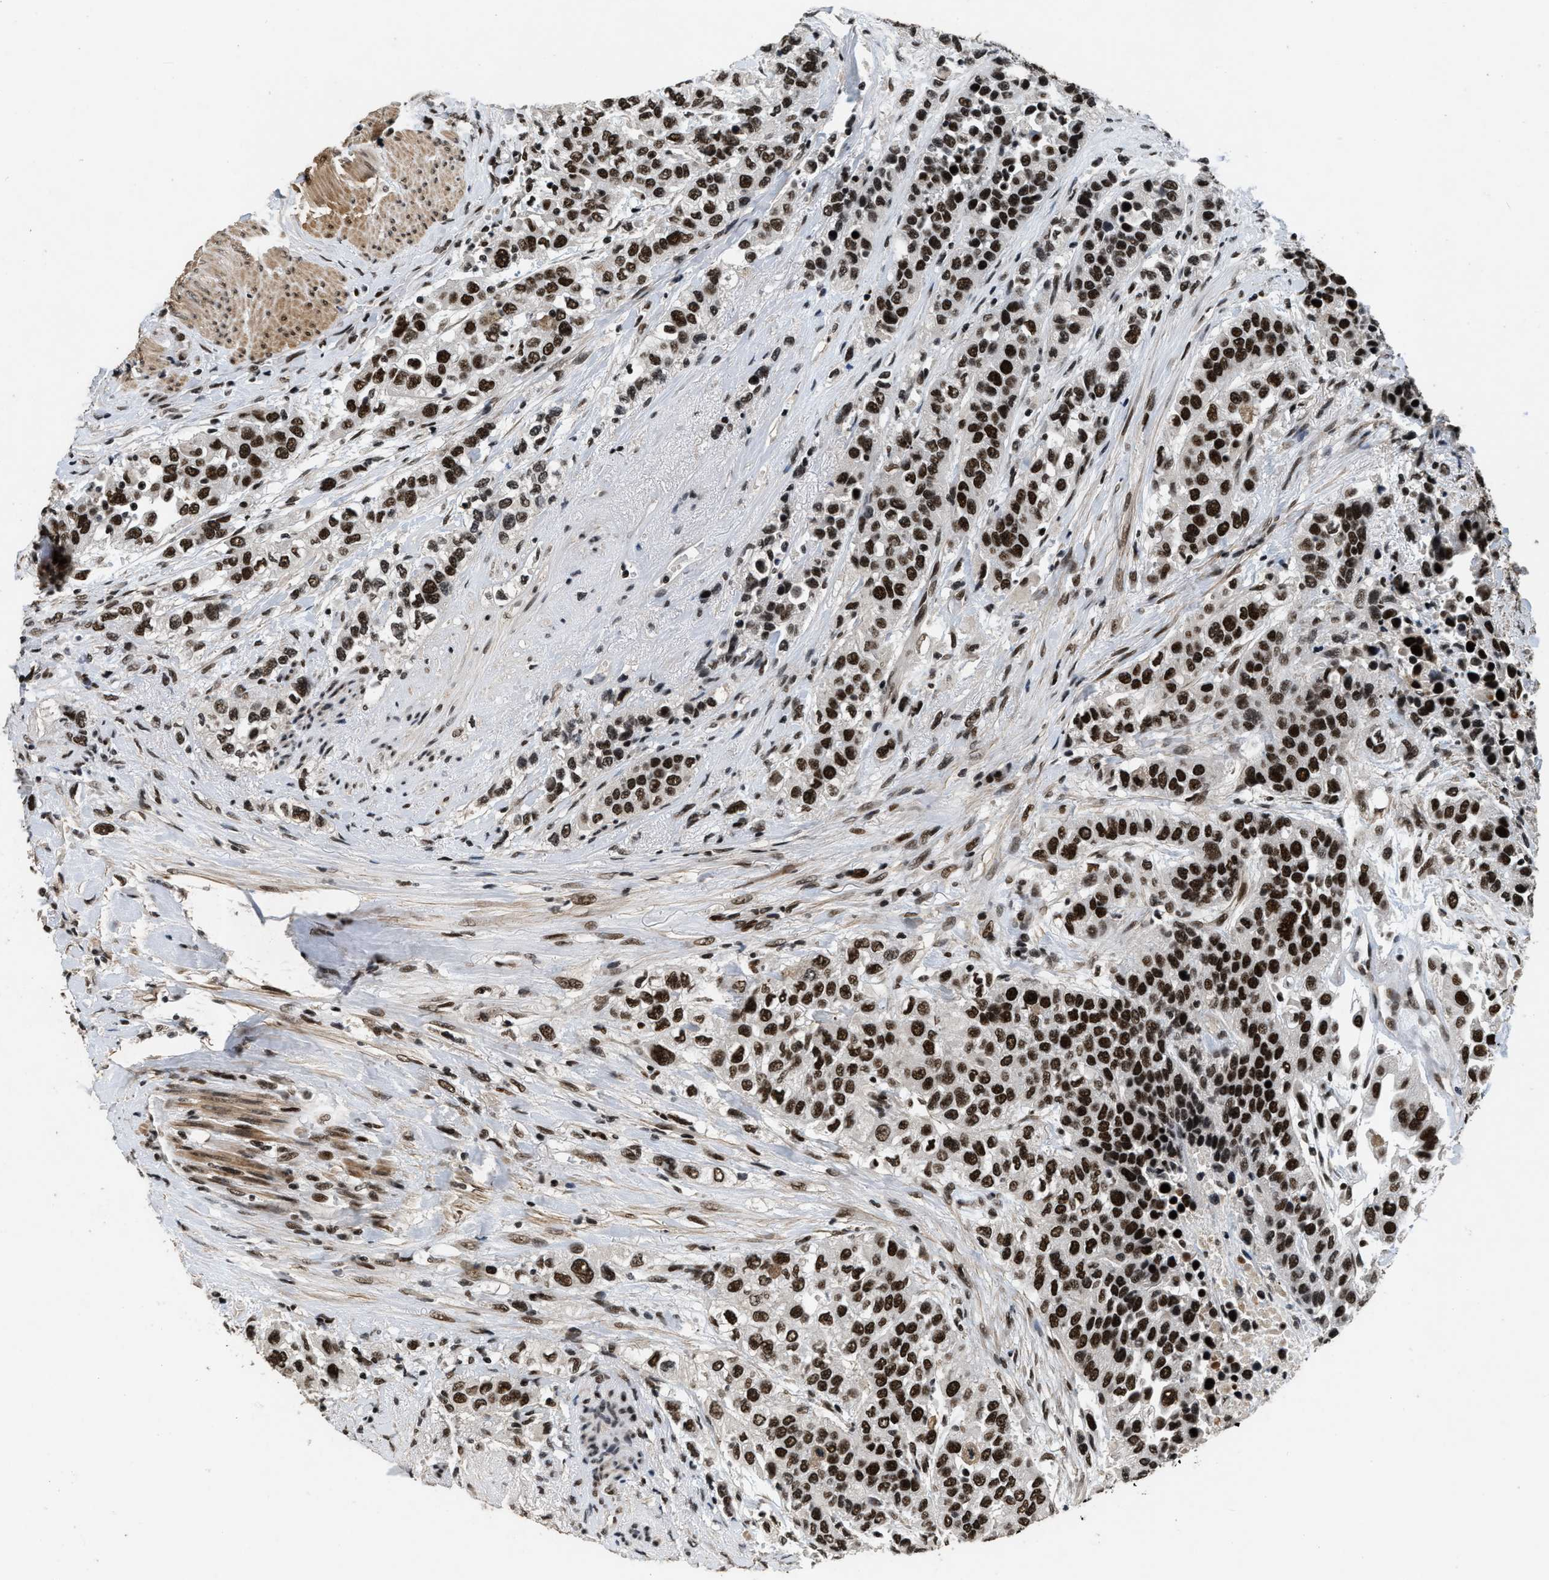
{"staining": {"intensity": "strong", "quantity": ">75%", "location": "nuclear"}, "tissue": "urothelial cancer", "cell_type": "Tumor cells", "image_type": "cancer", "snomed": [{"axis": "morphology", "description": "Urothelial carcinoma, High grade"}, {"axis": "topography", "description": "Urinary bladder"}], "caption": "This is an image of IHC staining of high-grade urothelial carcinoma, which shows strong expression in the nuclear of tumor cells.", "gene": "SMARCB1", "patient": {"sex": "female", "age": 80}}